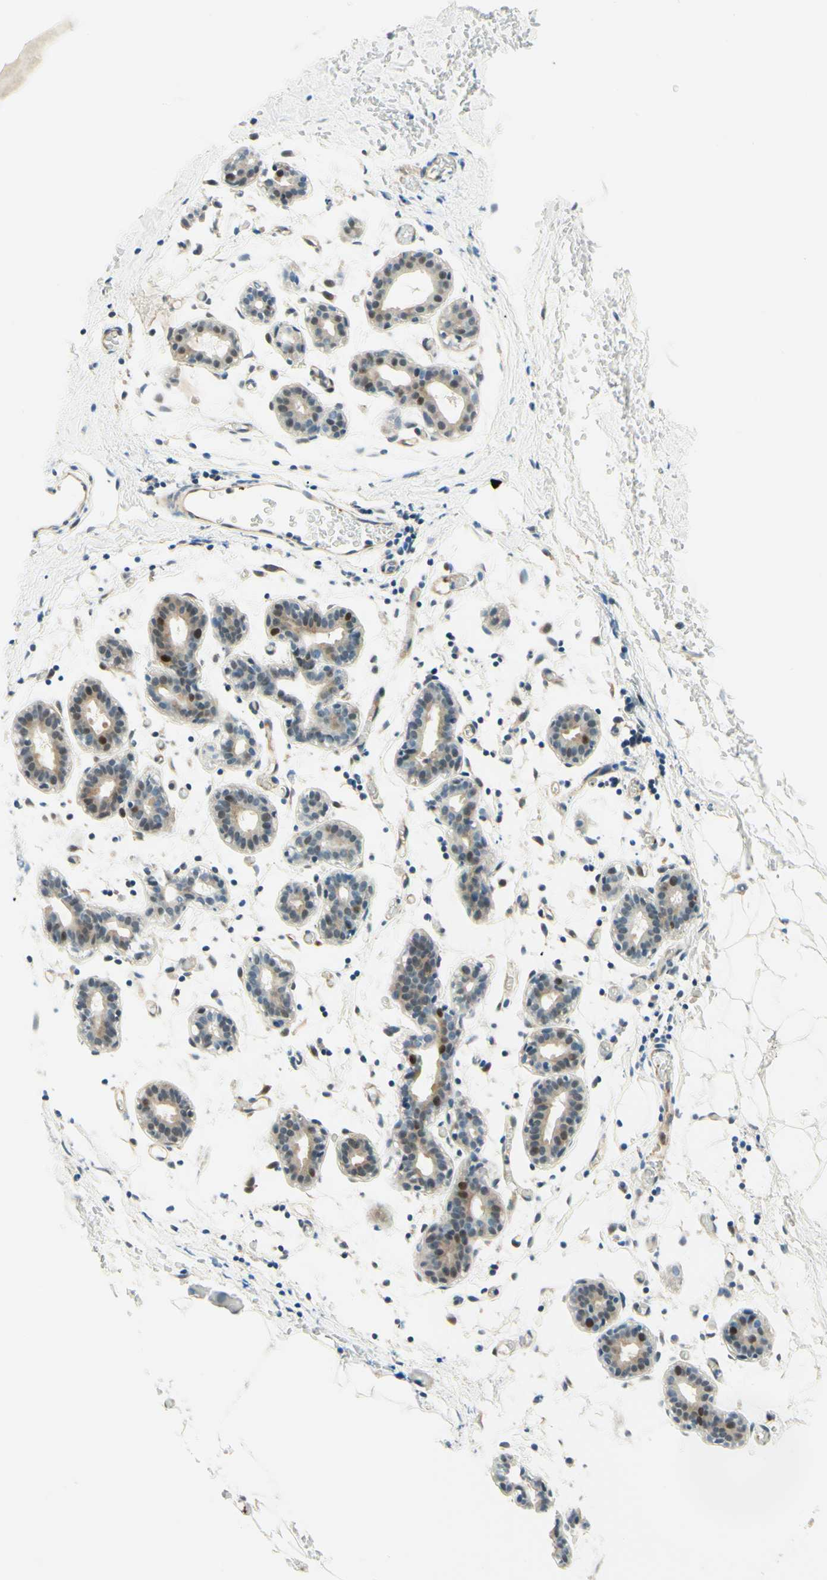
{"staining": {"intensity": "negative", "quantity": "none", "location": "none"}, "tissue": "breast", "cell_type": "Adipocytes", "image_type": "normal", "snomed": [{"axis": "morphology", "description": "Normal tissue, NOS"}, {"axis": "topography", "description": "Breast"}], "caption": "Protein analysis of unremarkable breast shows no significant positivity in adipocytes. The staining was performed using DAB (3,3'-diaminobenzidine) to visualize the protein expression in brown, while the nuclei were stained in blue with hematoxylin (Magnification: 20x).", "gene": "TAOK2", "patient": {"sex": "female", "age": 27}}